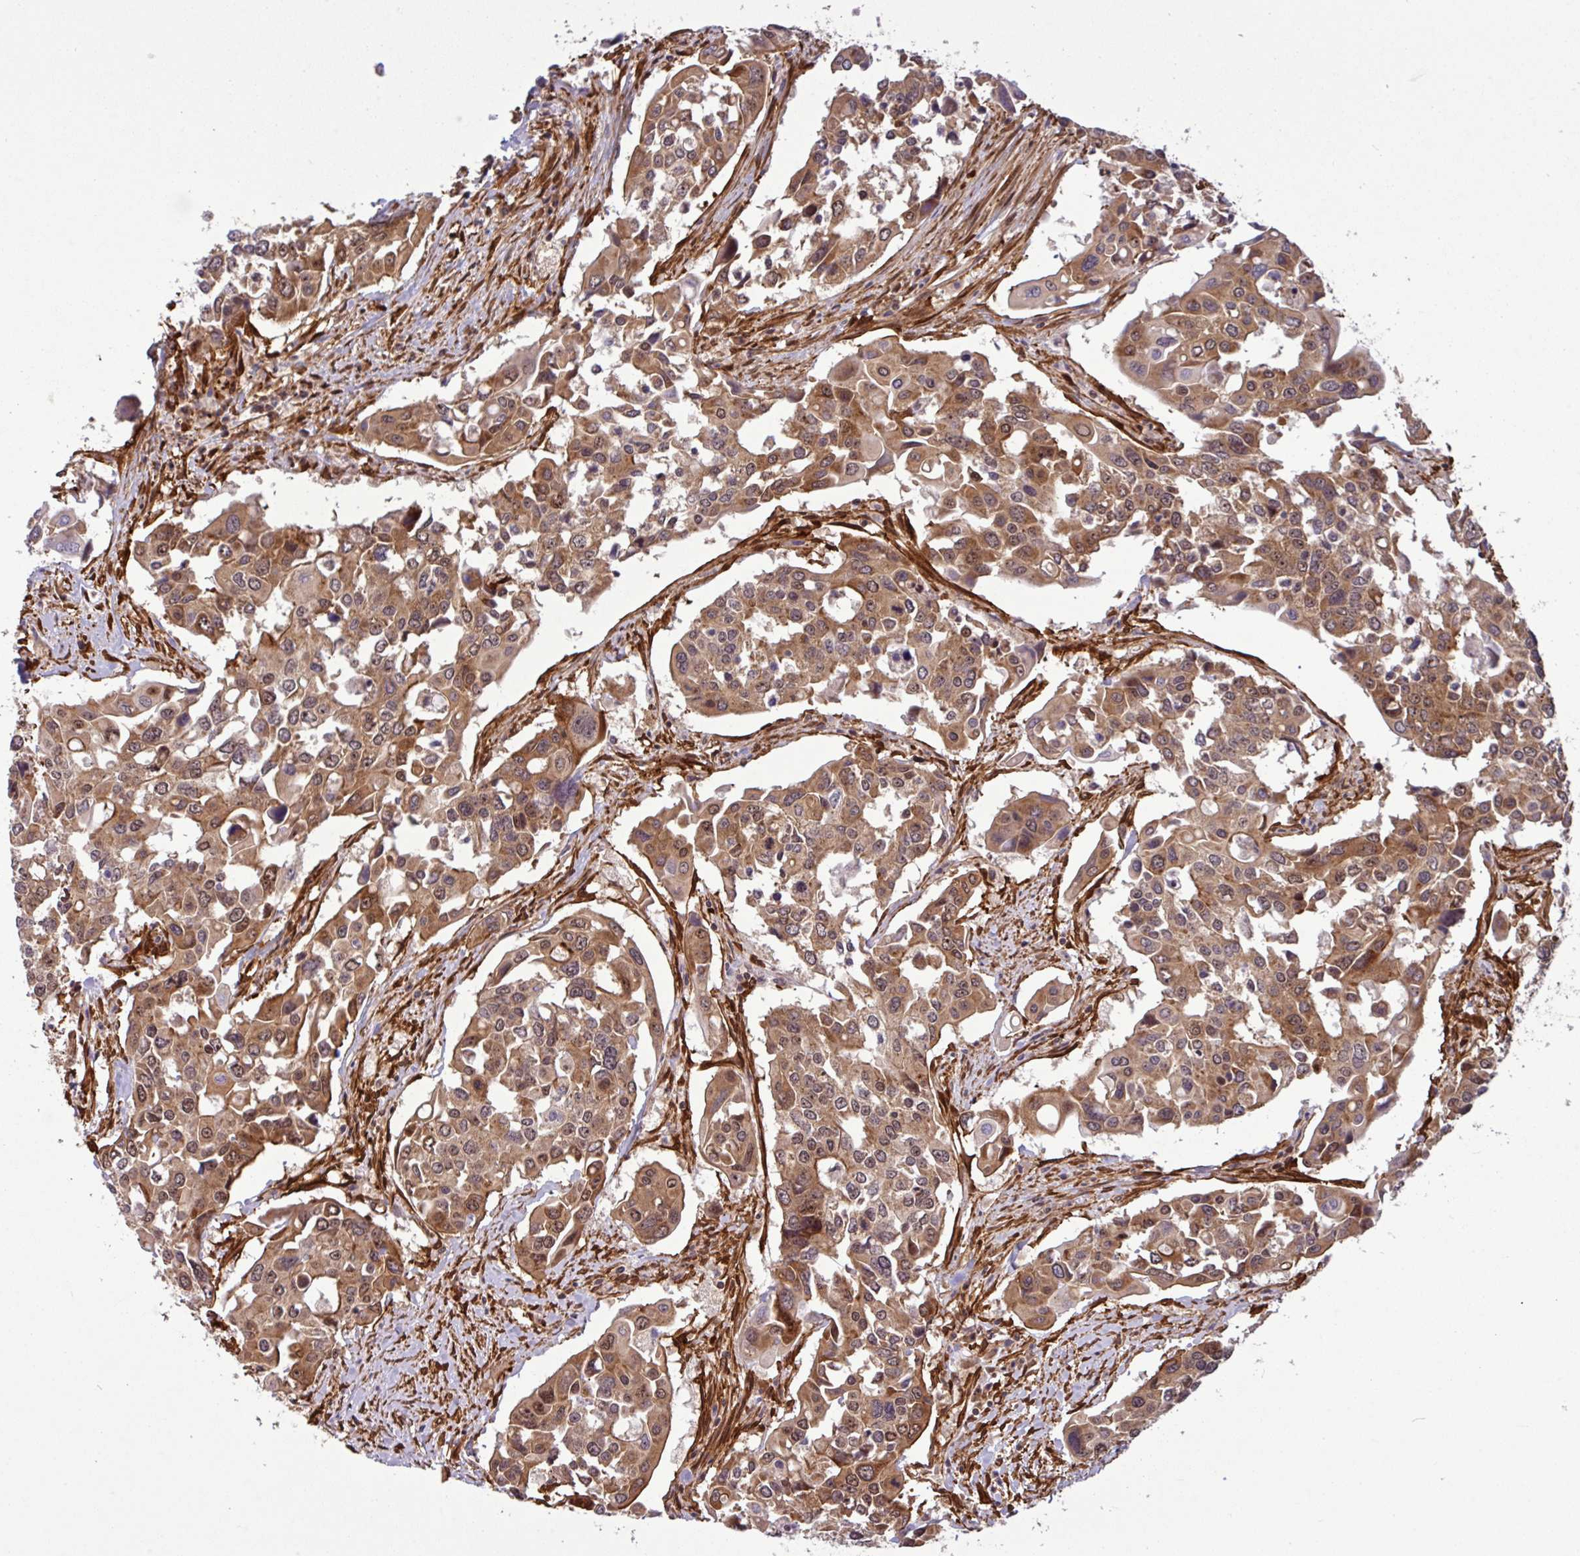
{"staining": {"intensity": "moderate", "quantity": ">75%", "location": "cytoplasmic/membranous"}, "tissue": "colorectal cancer", "cell_type": "Tumor cells", "image_type": "cancer", "snomed": [{"axis": "morphology", "description": "Adenocarcinoma, NOS"}, {"axis": "topography", "description": "Colon"}], "caption": "A brown stain highlights moderate cytoplasmic/membranous staining of a protein in colorectal cancer (adenocarcinoma) tumor cells.", "gene": "C7orf50", "patient": {"sex": "male", "age": 77}}